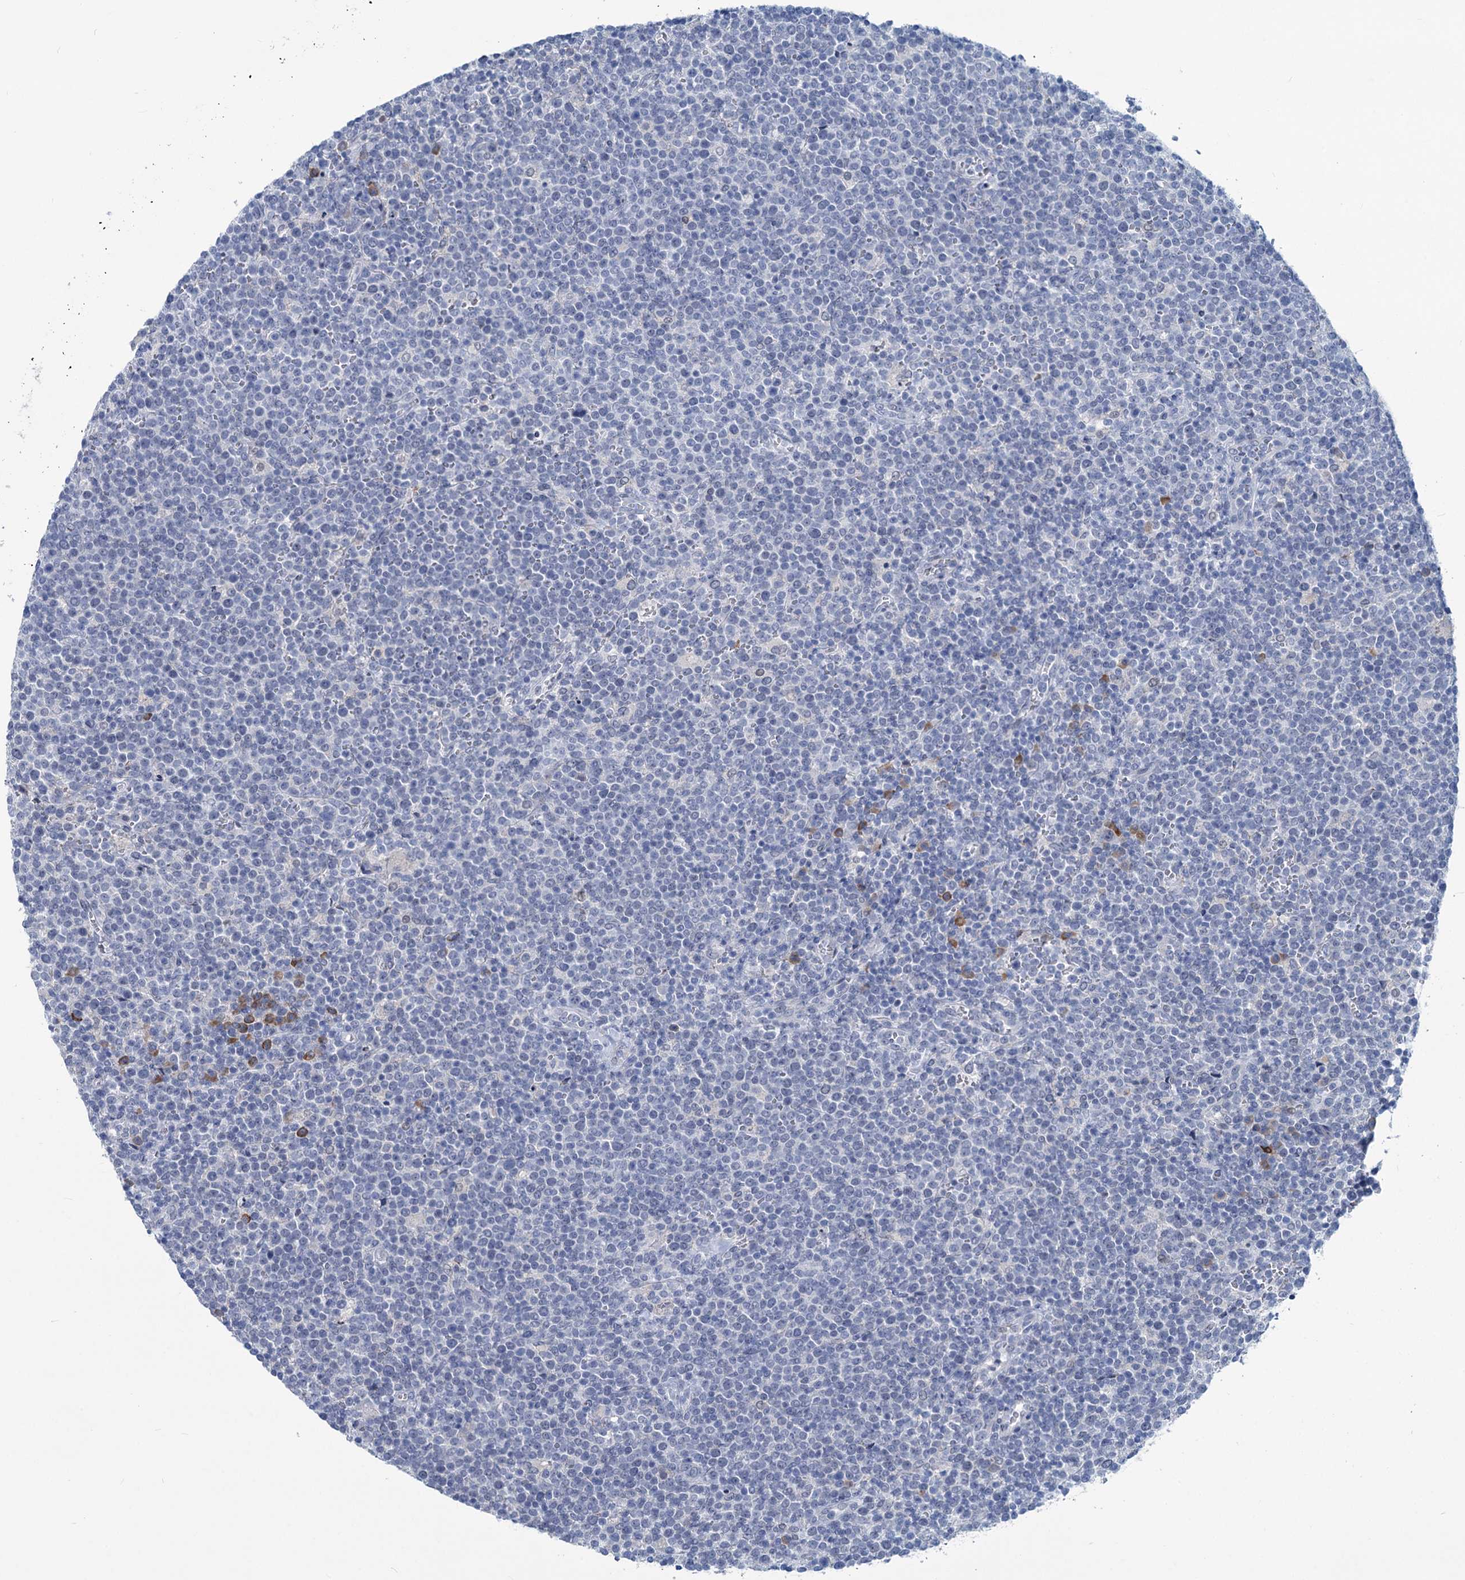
{"staining": {"intensity": "negative", "quantity": "none", "location": "none"}, "tissue": "lymphoma", "cell_type": "Tumor cells", "image_type": "cancer", "snomed": [{"axis": "morphology", "description": "Malignant lymphoma, non-Hodgkin's type, High grade"}, {"axis": "topography", "description": "Lymph node"}], "caption": "High magnification brightfield microscopy of lymphoma stained with DAB (brown) and counterstained with hematoxylin (blue): tumor cells show no significant positivity.", "gene": "NEU3", "patient": {"sex": "male", "age": 61}}